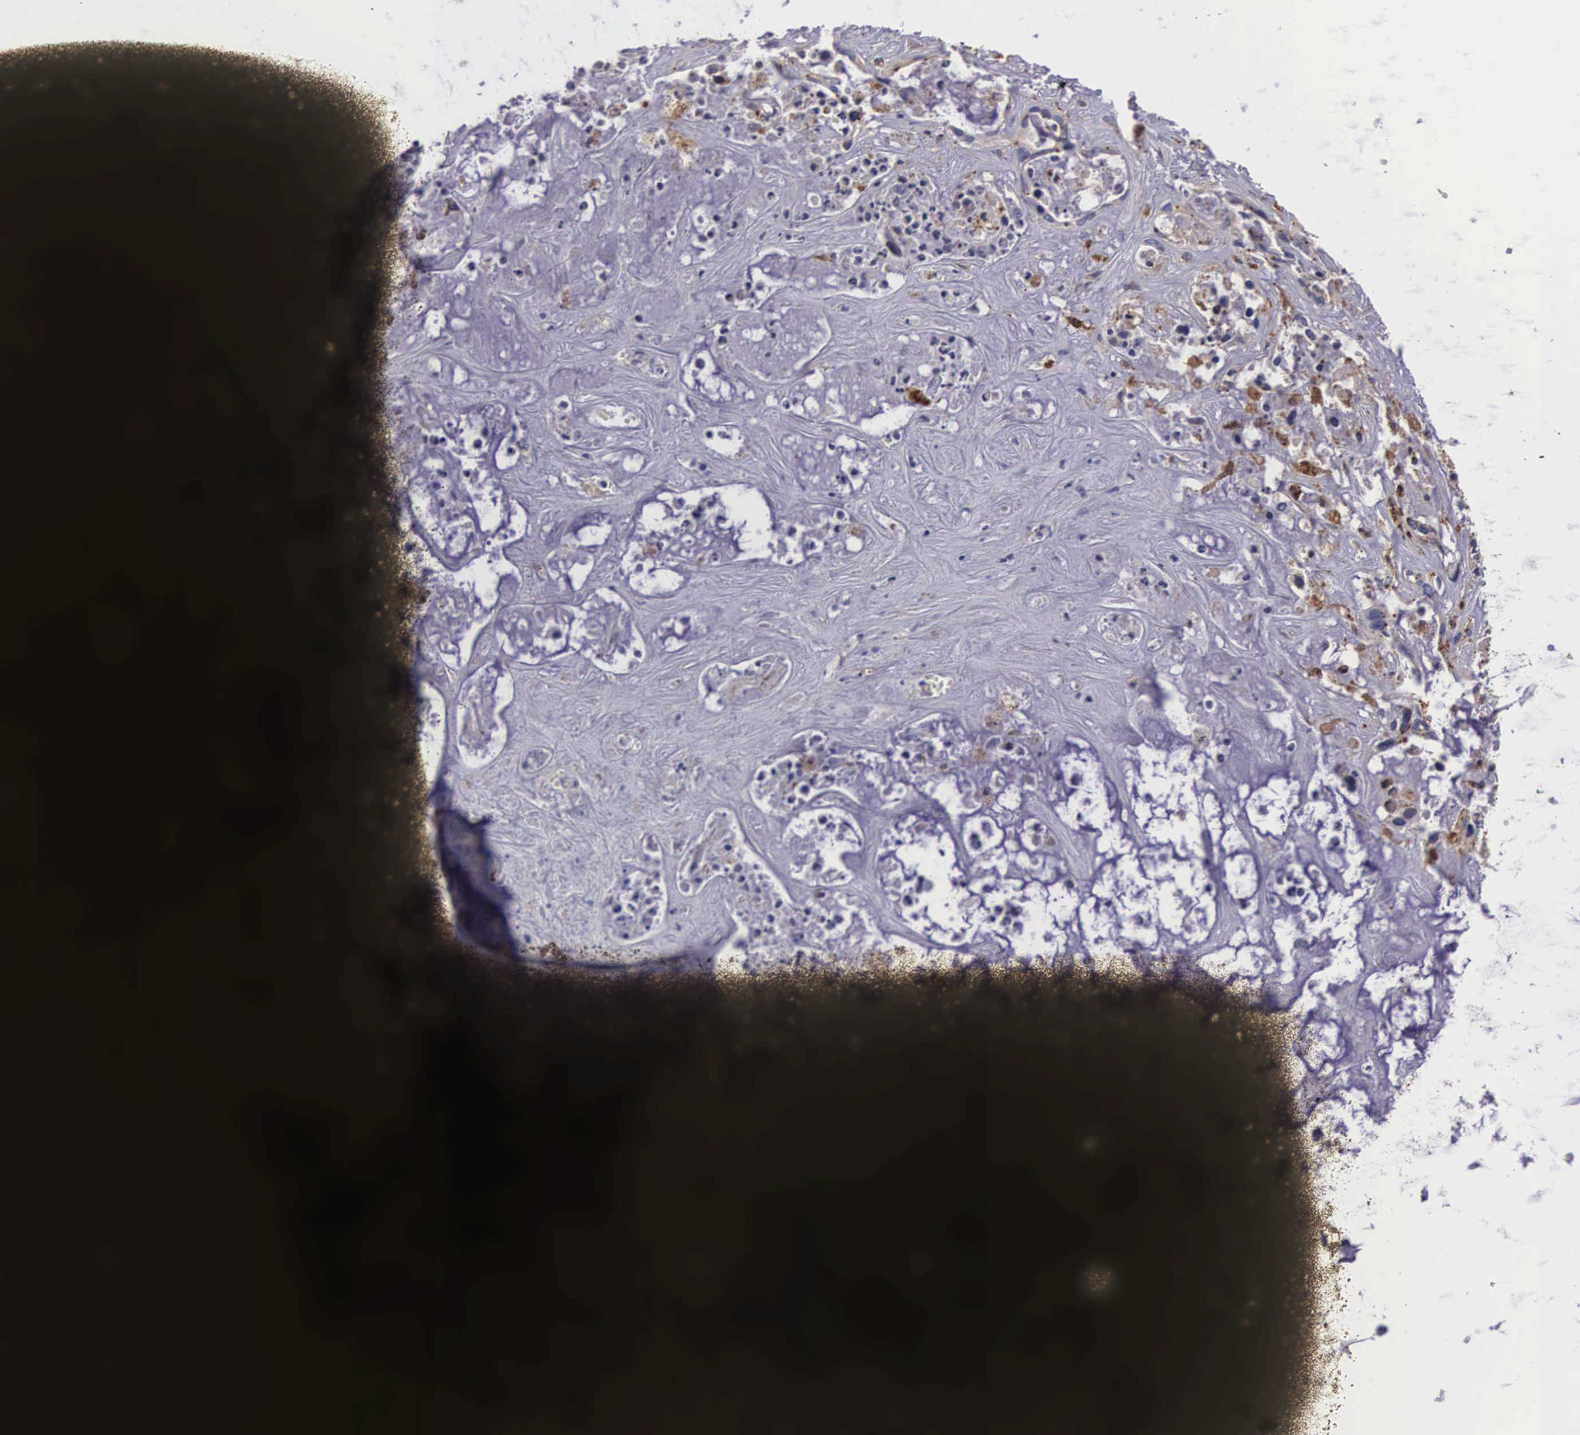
{"staining": {"intensity": "moderate", "quantity": "25%-75%", "location": "cytoplasmic/membranous"}, "tissue": "liver cancer", "cell_type": "Tumor cells", "image_type": "cancer", "snomed": [{"axis": "morphology", "description": "Cholangiocarcinoma"}, {"axis": "topography", "description": "Liver"}], "caption": "The histopathology image demonstrates staining of liver cholangiocarcinoma, revealing moderate cytoplasmic/membranous protein staining (brown color) within tumor cells.", "gene": "NAGA", "patient": {"sex": "female", "age": 65}}